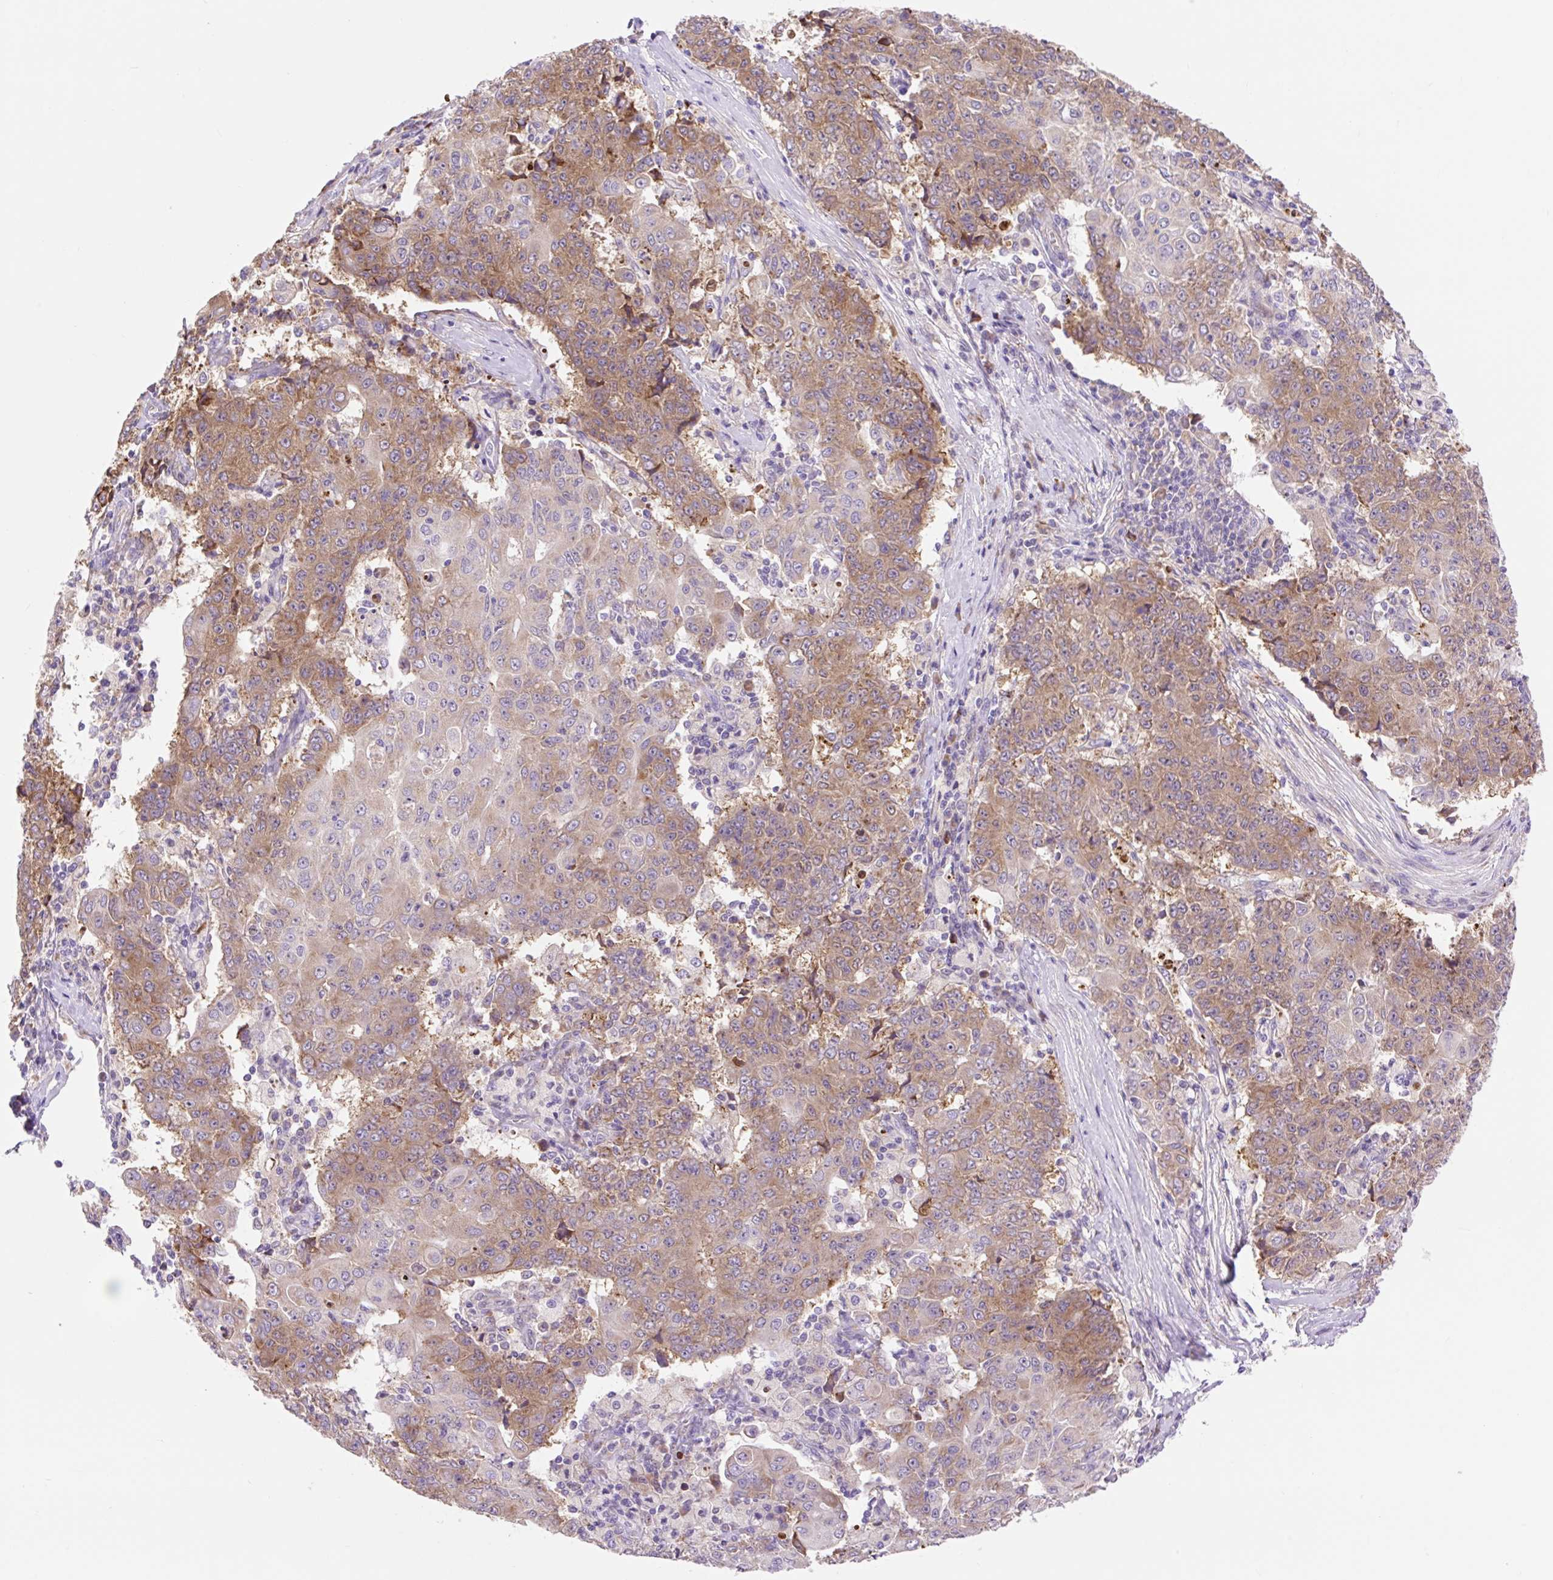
{"staining": {"intensity": "moderate", "quantity": ">75%", "location": "cytoplasmic/membranous"}, "tissue": "ovarian cancer", "cell_type": "Tumor cells", "image_type": "cancer", "snomed": [{"axis": "morphology", "description": "Carcinoma, endometroid"}, {"axis": "topography", "description": "Ovary"}], "caption": "Protein expression analysis of human ovarian cancer reveals moderate cytoplasmic/membranous positivity in approximately >75% of tumor cells.", "gene": "GPR45", "patient": {"sex": "female", "age": 42}}